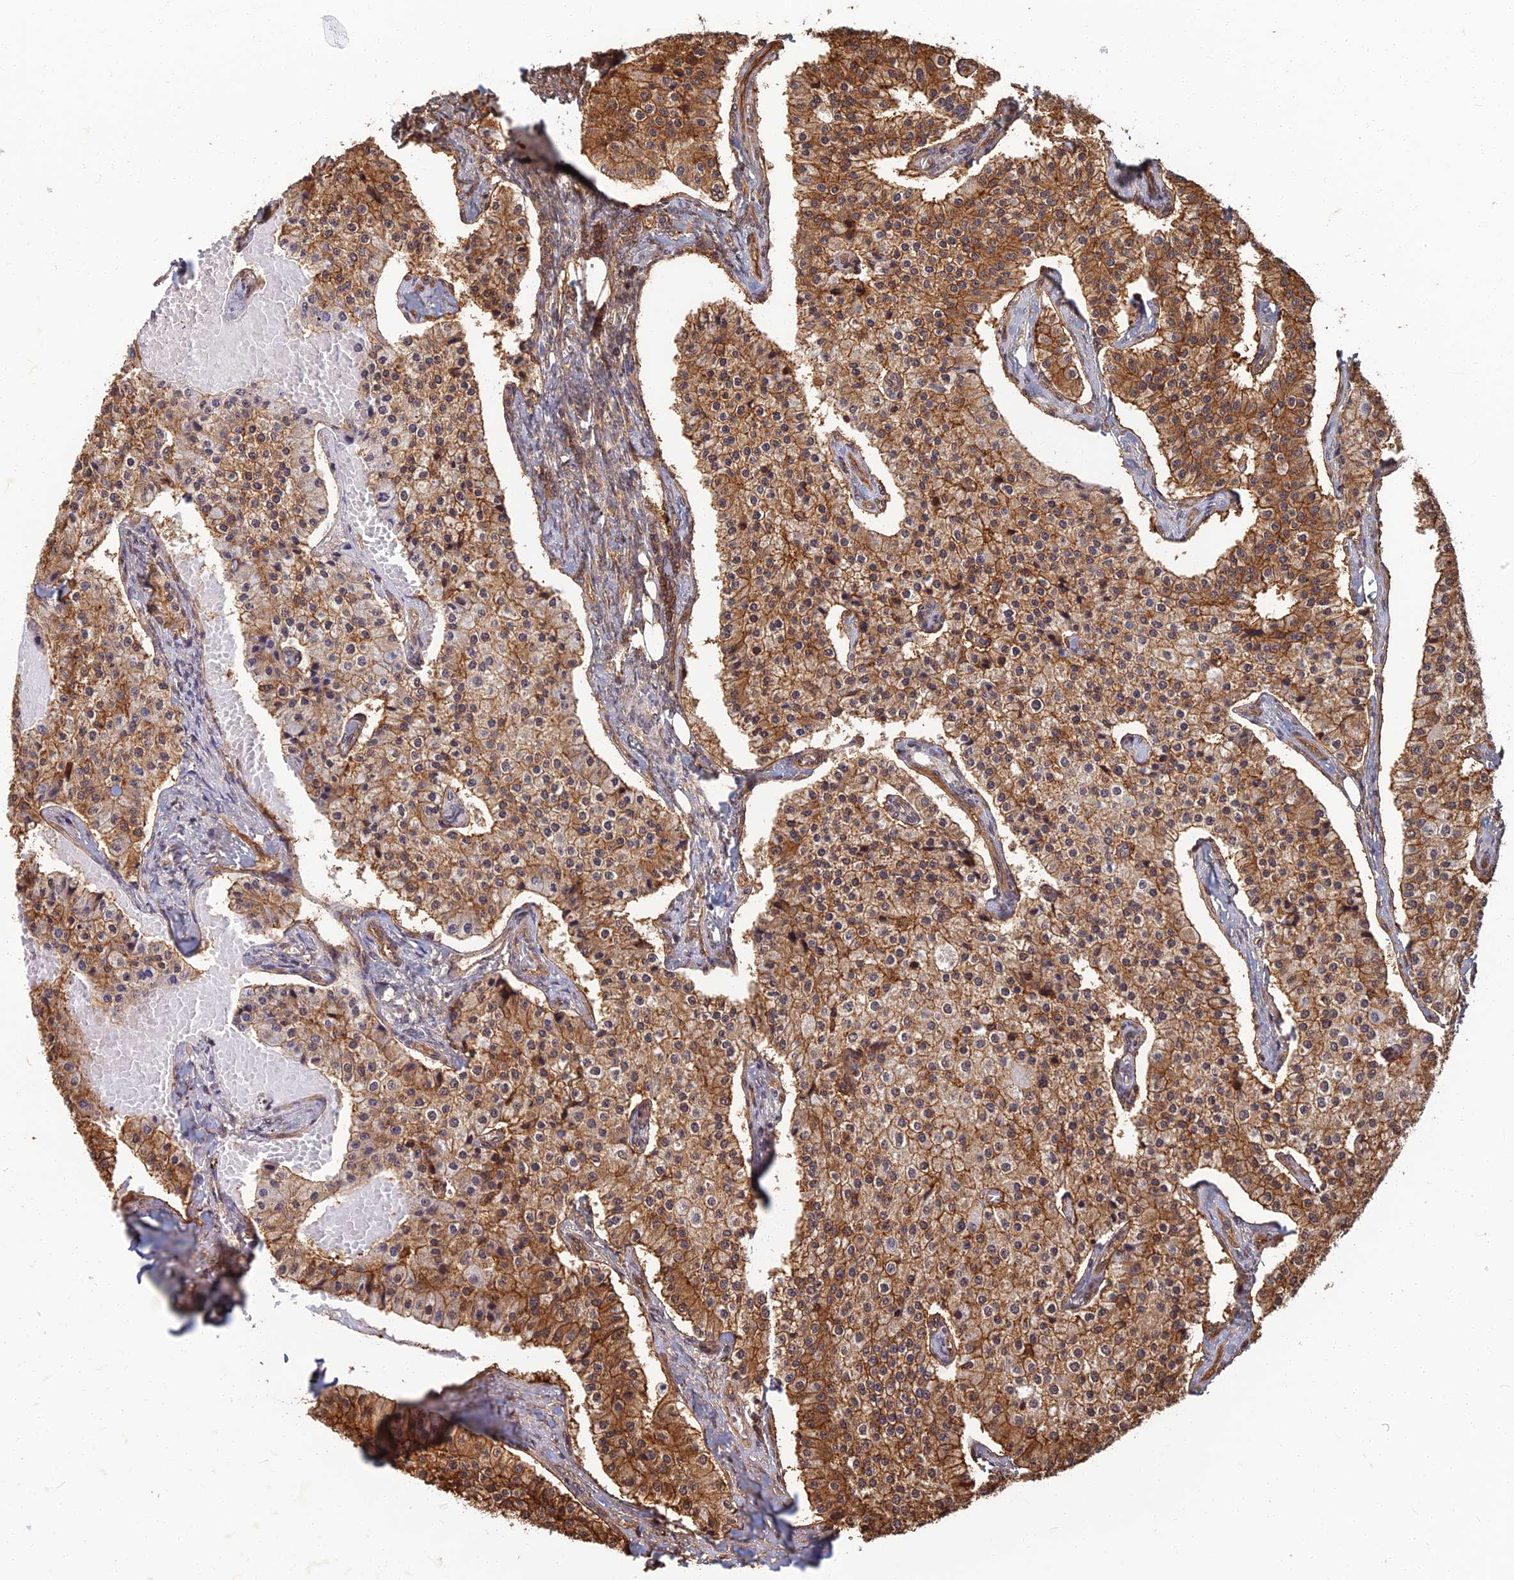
{"staining": {"intensity": "strong", "quantity": ">75%", "location": "cytoplasmic/membranous,nuclear"}, "tissue": "carcinoid", "cell_type": "Tumor cells", "image_type": "cancer", "snomed": [{"axis": "morphology", "description": "Carcinoid, malignant, NOS"}, {"axis": "topography", "description": "Colon"}], "caption": "Human carcinoid stained with a protein marker displays strong staining in tumor cells.", "gene": "LRRN3", "patient": {"sex": "female", "age": 52}}